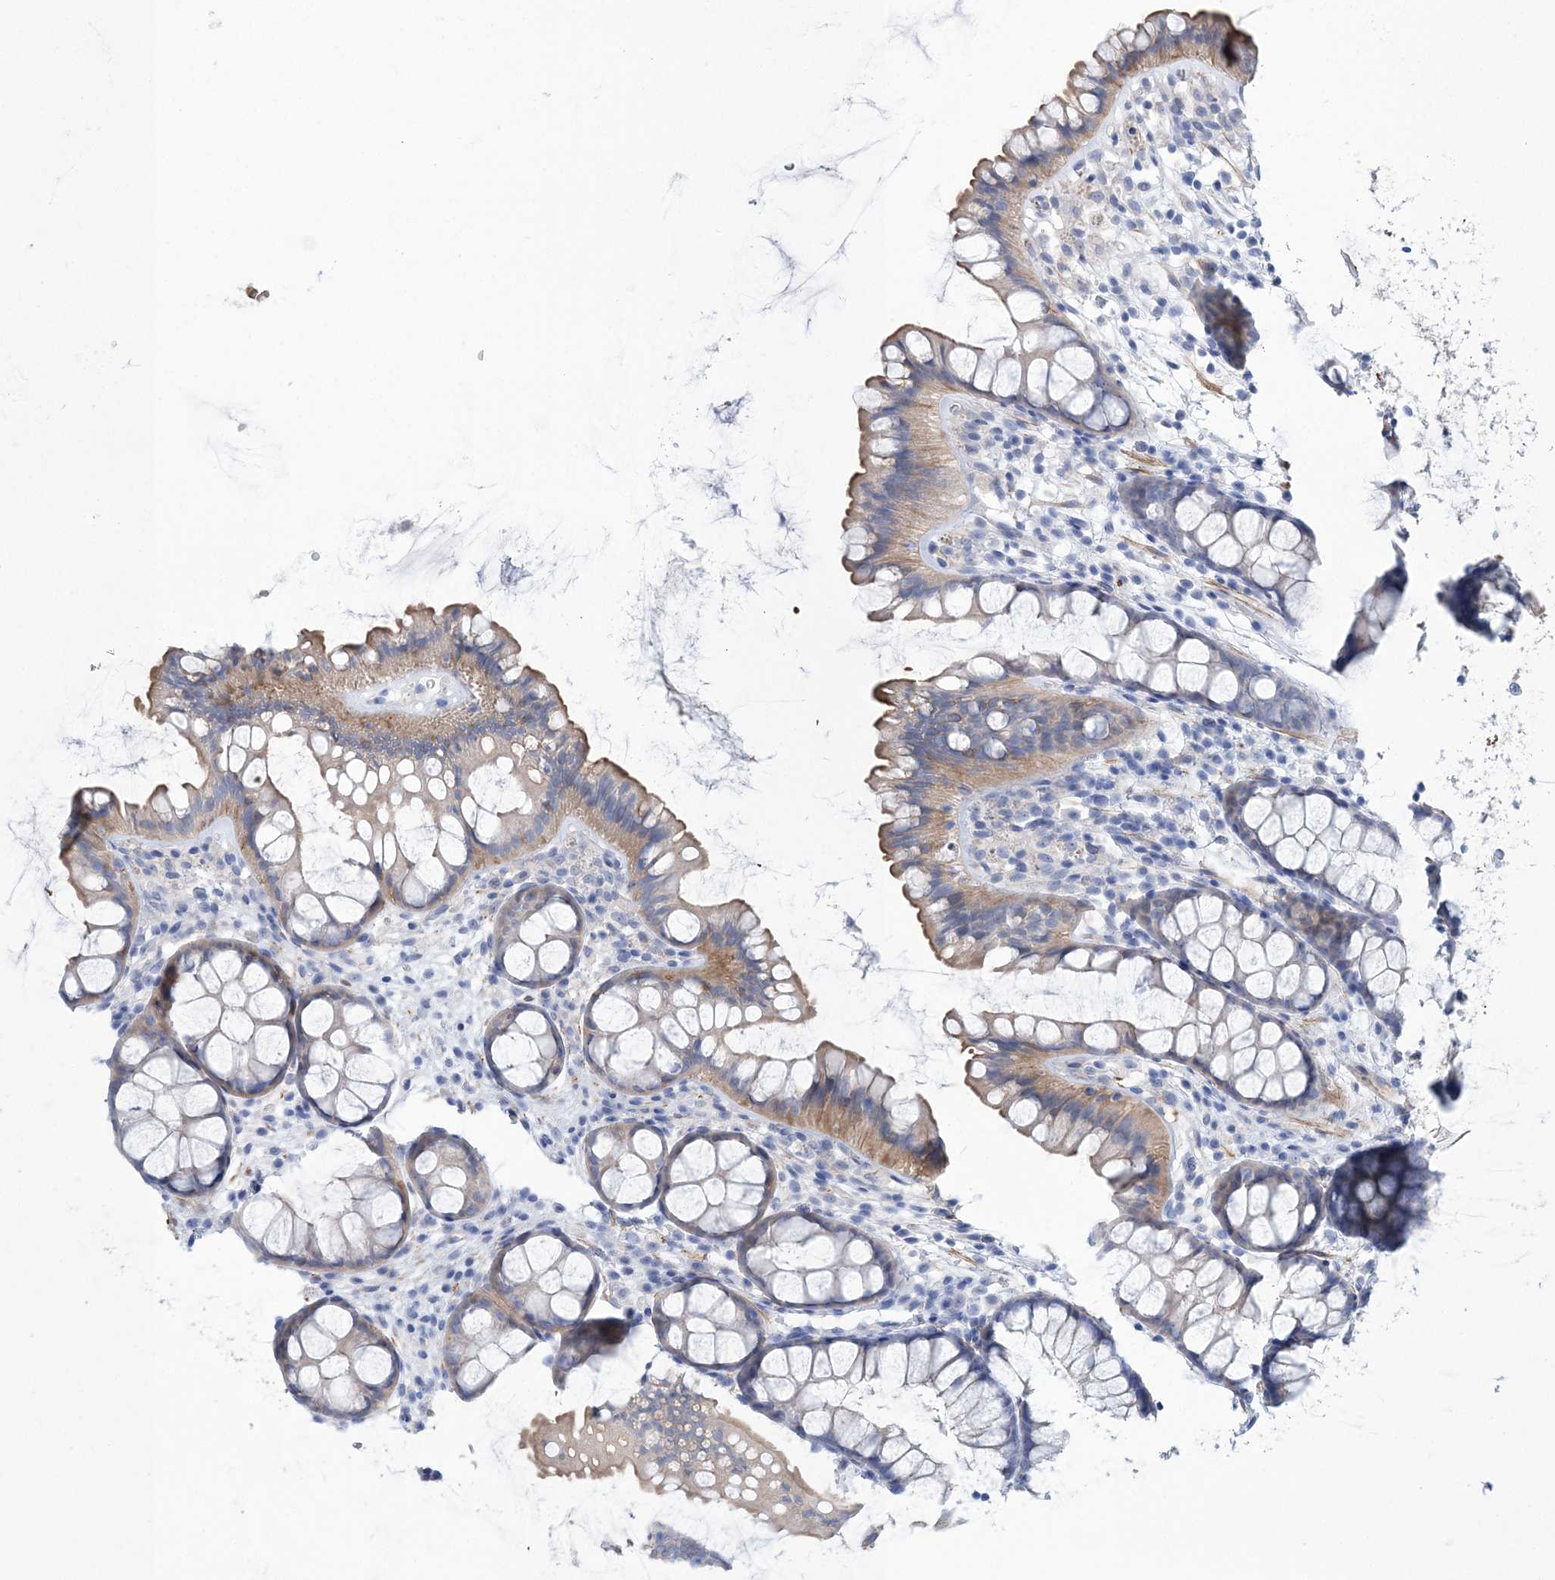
{"staining": {"intensity": "negative", "quantity": "none", "location": "none"}, "tissue": "colon", "cell_type": "Endothelial cells", "image_type": "normal", "snomed": [{"axis": "morphology", "description": "Normal tissue, NOS"}, {"axis": "topography", "description": "Colon"}], "caption": "High power microscopy micrograph of an immunohistochemistry photomicrograph of normal colon, revealing no significant positivity in endothelial cells.", "gene": "WDR74", "patient": {"sex": "female", "age": 82}}